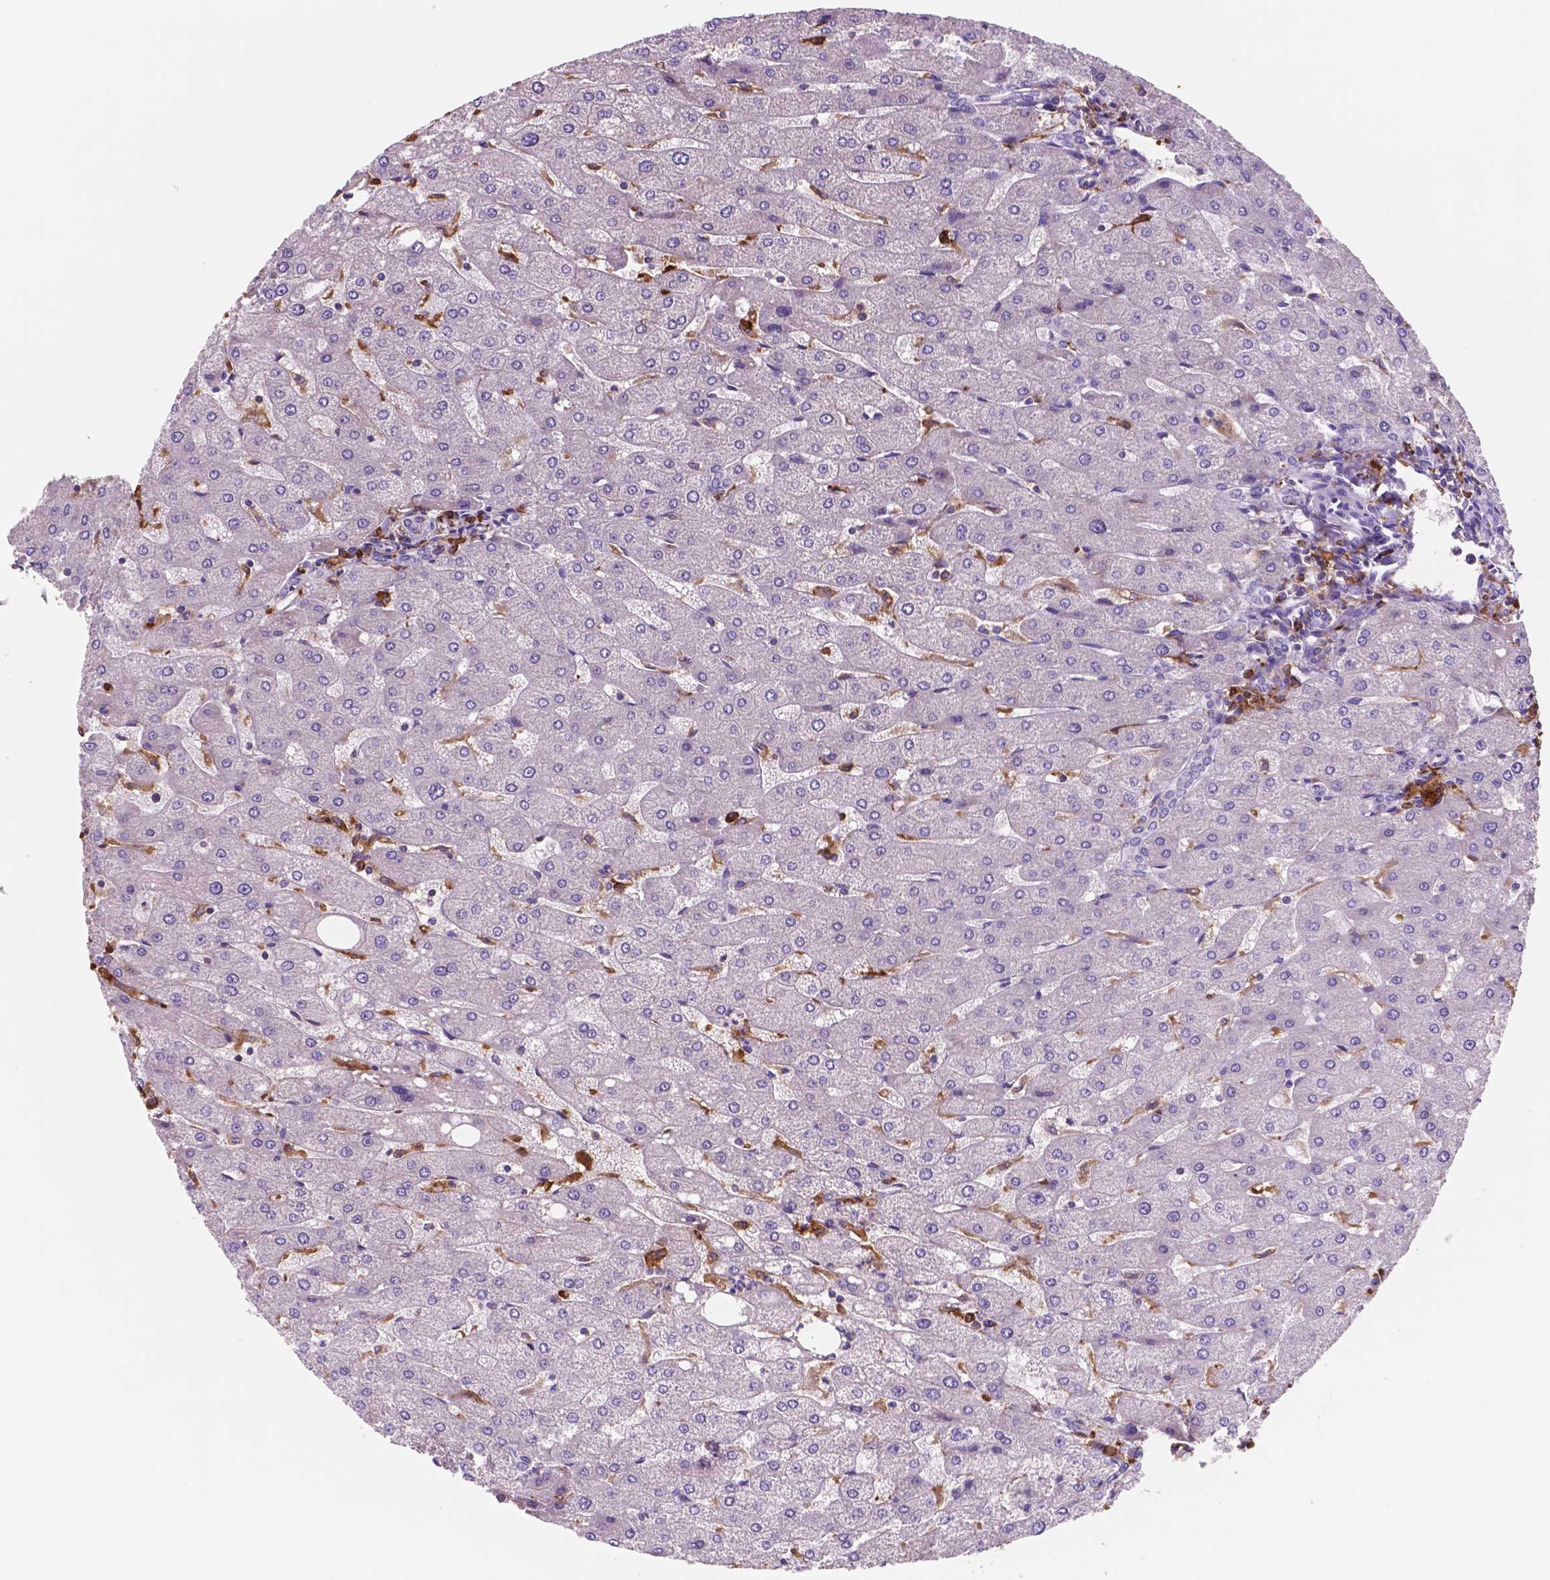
{"staining": {"intensity": "negative", "quantity": "none", "location": "none"}, "tissue": "liver", "cell_type": "Cholangiocytes", "image_type": "normal", "snomed": [{"axis": "morphology", "description": "Normal tissue, NOS"}, {"axis": "topography", "description": "Liver"}], "caption": "Immunohistochemical staining of normal human liver demonstrates no significant staining in cholangiocytes.", "gene": "MKRN2OS", "patient": {"sex": "male", "age": 67}}